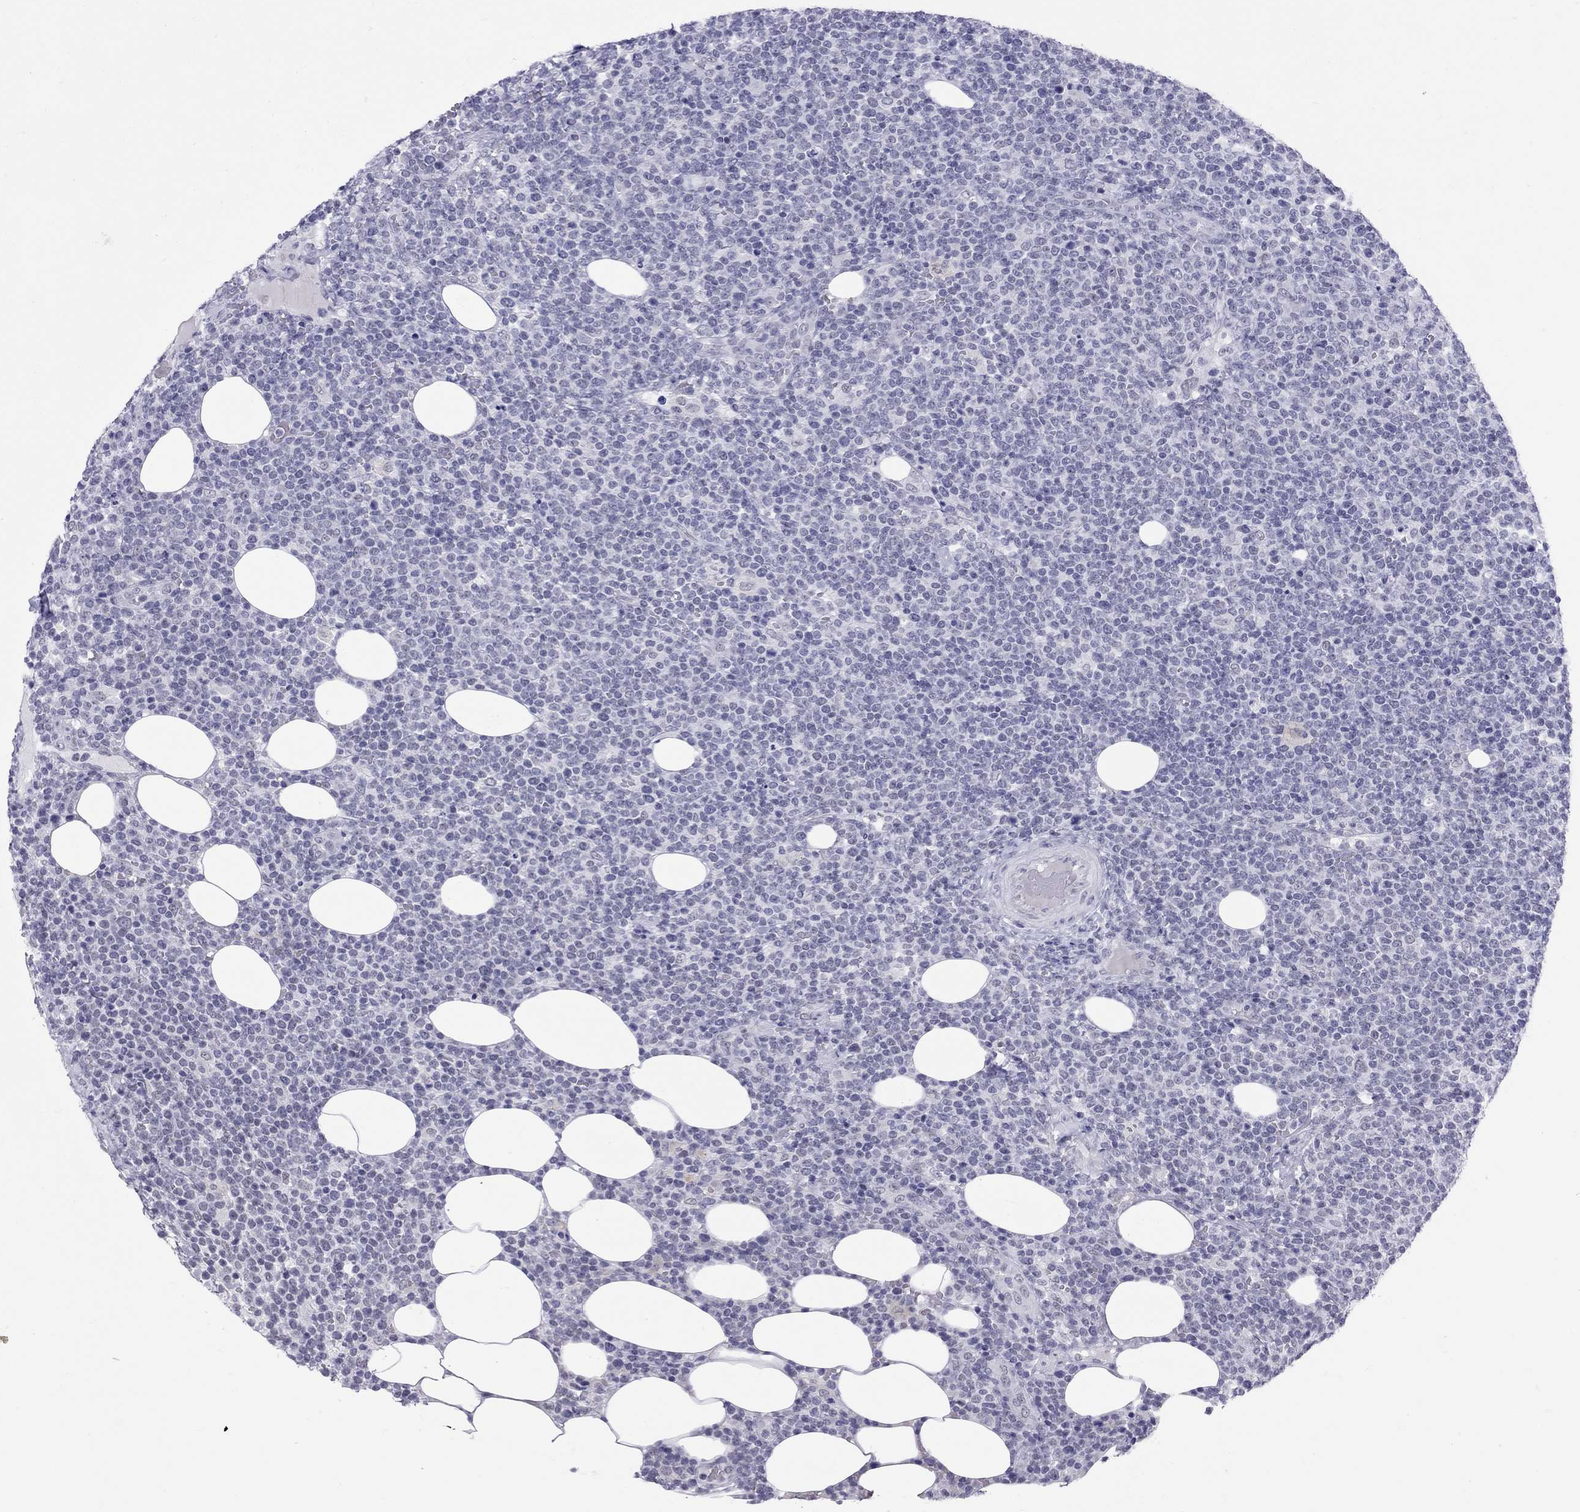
{"staining": {"intensity": "negative", "quantity": "none", "location": "none"}, "tissue": "lymphoma", "cell_type": "Tumor cells", "image_type": "cancer", "snomed": [{"axis": "morphology", "description": "Malignant lymphoma, non-Hodgkin's type, High grade"}, {"axis": "topography", "description": "Lymph node"}], "caption": "Lymphoma was stained to show a protein in brown. There is no significant staining in tumor cells. (Stains: DAB (3,3'-diaminobenzidine) immunohistochemistry with hematoxylin counter stain, Microscopy: brightfield microscopy at high magnification).", "gene": "JHY", "patient": {"sex": "male", "age": 61}}